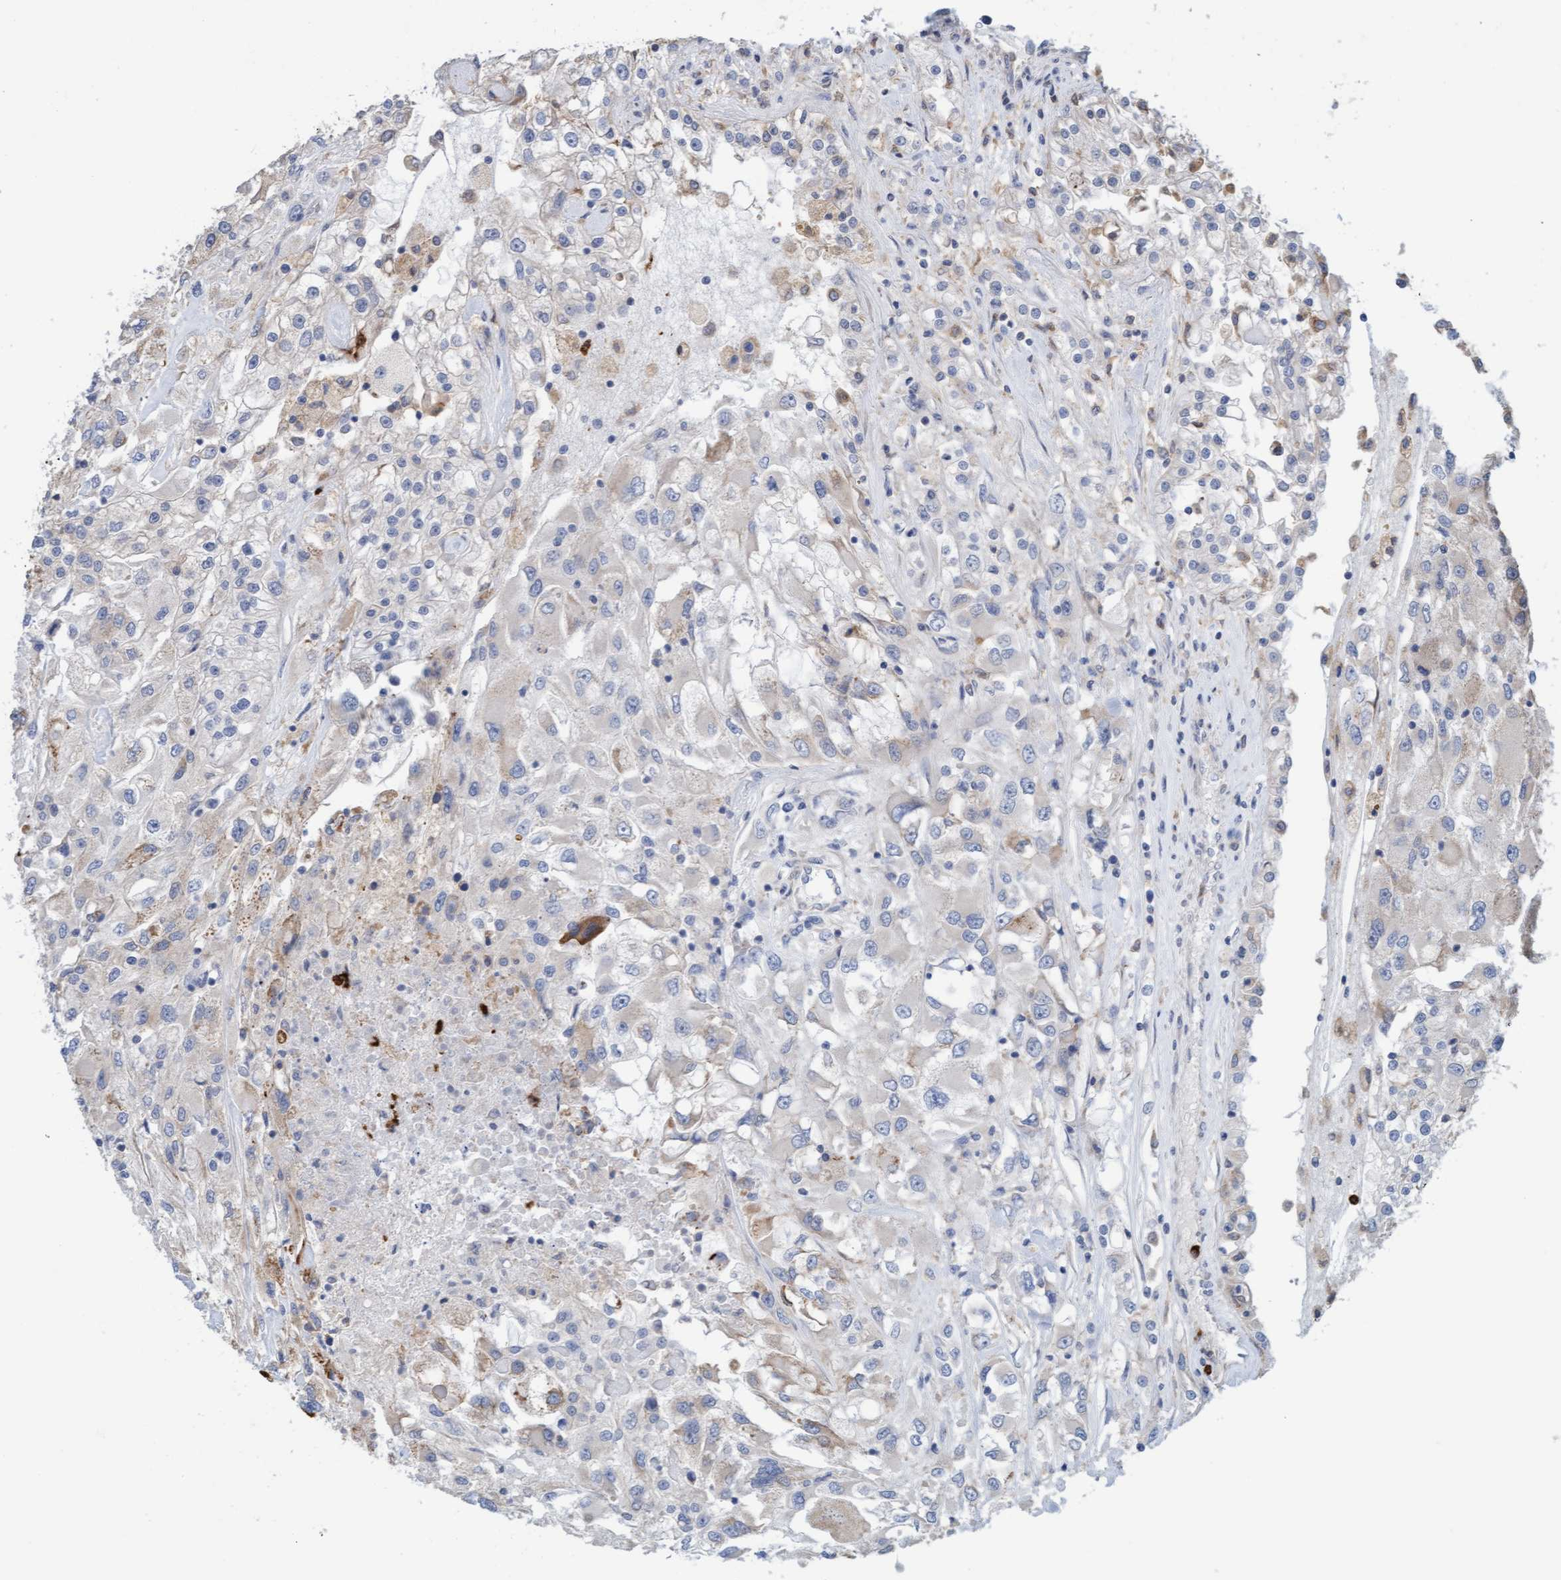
{"staining": {"intensity": "weak", "quantity": "<25%", "location": "cytoplasmic/membranous"}, "tissue": "renal cancer", "cell_type": "Tumor cells", "image_type": "cancer", "snomed": [{"axis": "morphology", "description": "Adenocarcinoma, NOS"}, {"axis": "topography", "description": "Kidney"}], "caption": "Adenocarcinoma (renal) was stained to show a protein in brown. There is no significant staining in tumor cells.", "gene": "MMP8", "patient": {"sex": "female", "age": 52}}